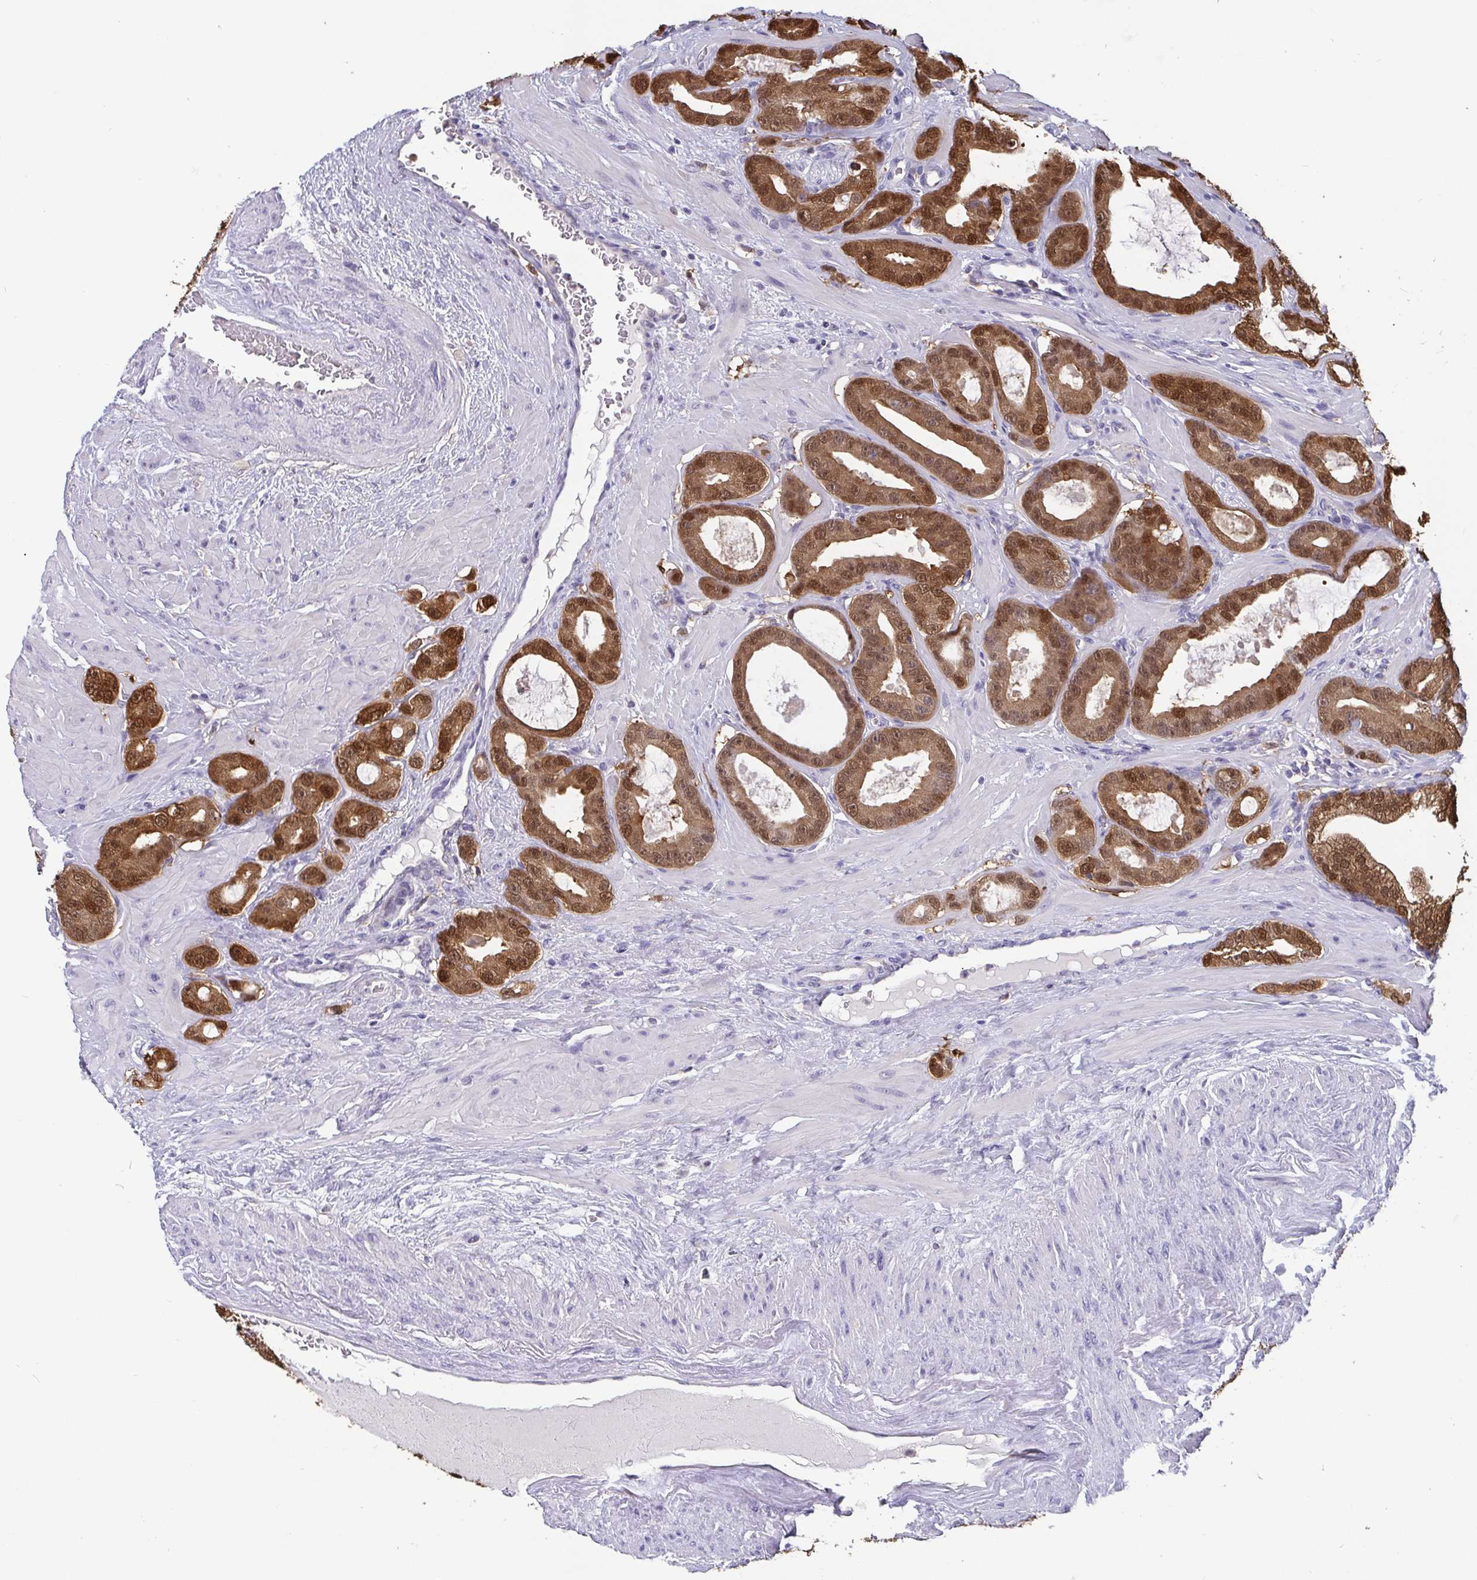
{"staining": {"intensity": "strong", "quantity": ">75%", "location": "cytoplasmic/membranous,nuclear"}, "tissue": "prostate cancer", "cell_type": "Tumor cells", "image_type": "cancer", "snomed": [{"axis": "morphology", "description": "Adenocarcinoma, High grade"}, {"axis": "topography", "description": "Prostate"}], "caption": "Immunohistochemistry of high-grade adenocarcinoma (prostate) reveals high levels of strong cytoplasmic/membranous and nuclear expression in about >75% of tumor cells.", "gene": "IDH1", "patient": {"sex": "male", "age": 65}}